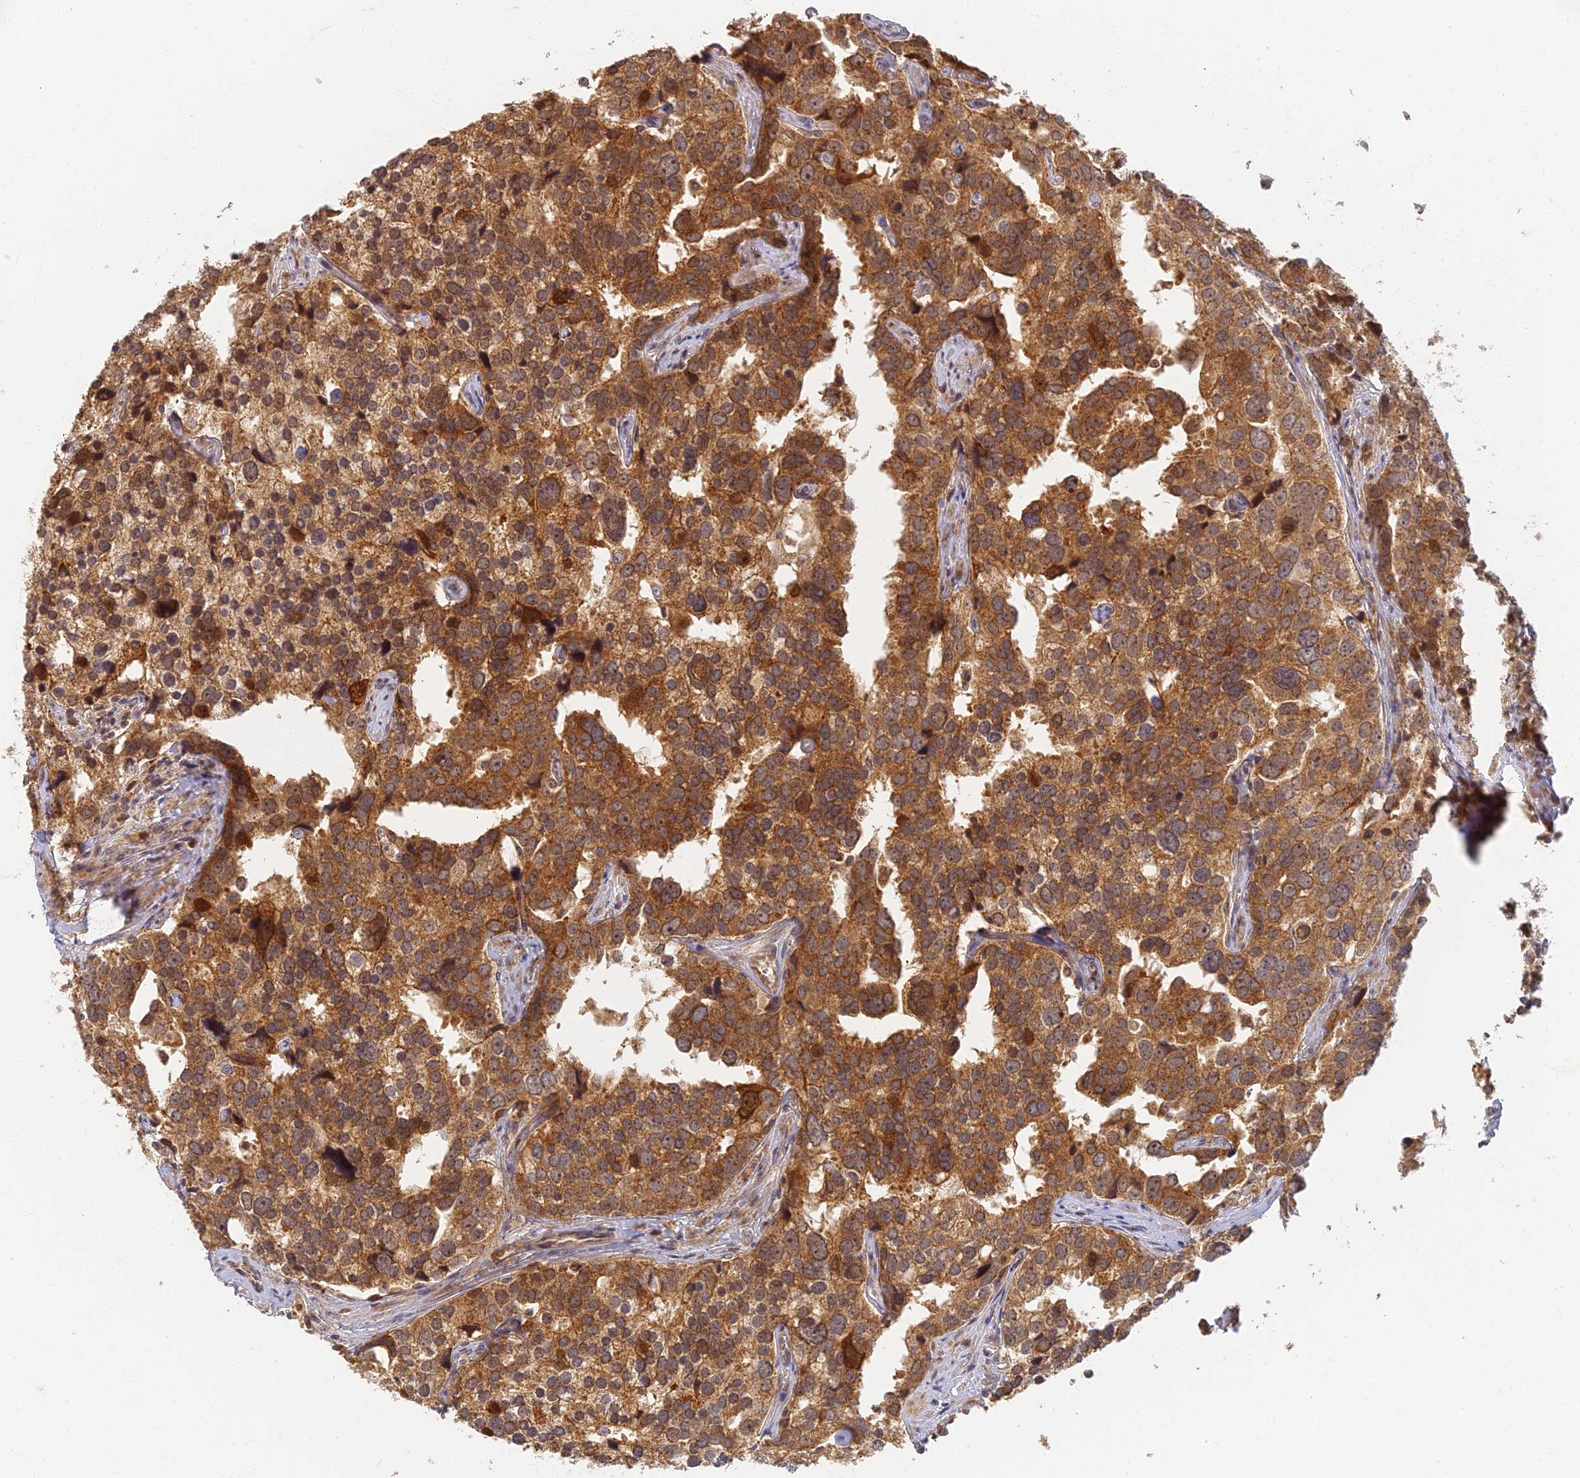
{"staining": {"intensity": "moderate", "quantity": ">75%", "location": "cytoplasmic/membranous"}, "tissue": "prostate cancer", "cell_type": "Tumor cells", "image_type": "cancer", "snomed": [{"axis": "morphology", "description": "Adenocarcinoma, High grade"}, {"axis": "topography", "description": "Prostate"}], "caption": "A micrograph of prostate cancer (adenocarcinoma (high-grade)) stained for a protein reveals moderate cytoplasmic/membranous brown staining in tumor cells.", "gene": "RGL3", "patient": {"sex": "male", "age": 71}}